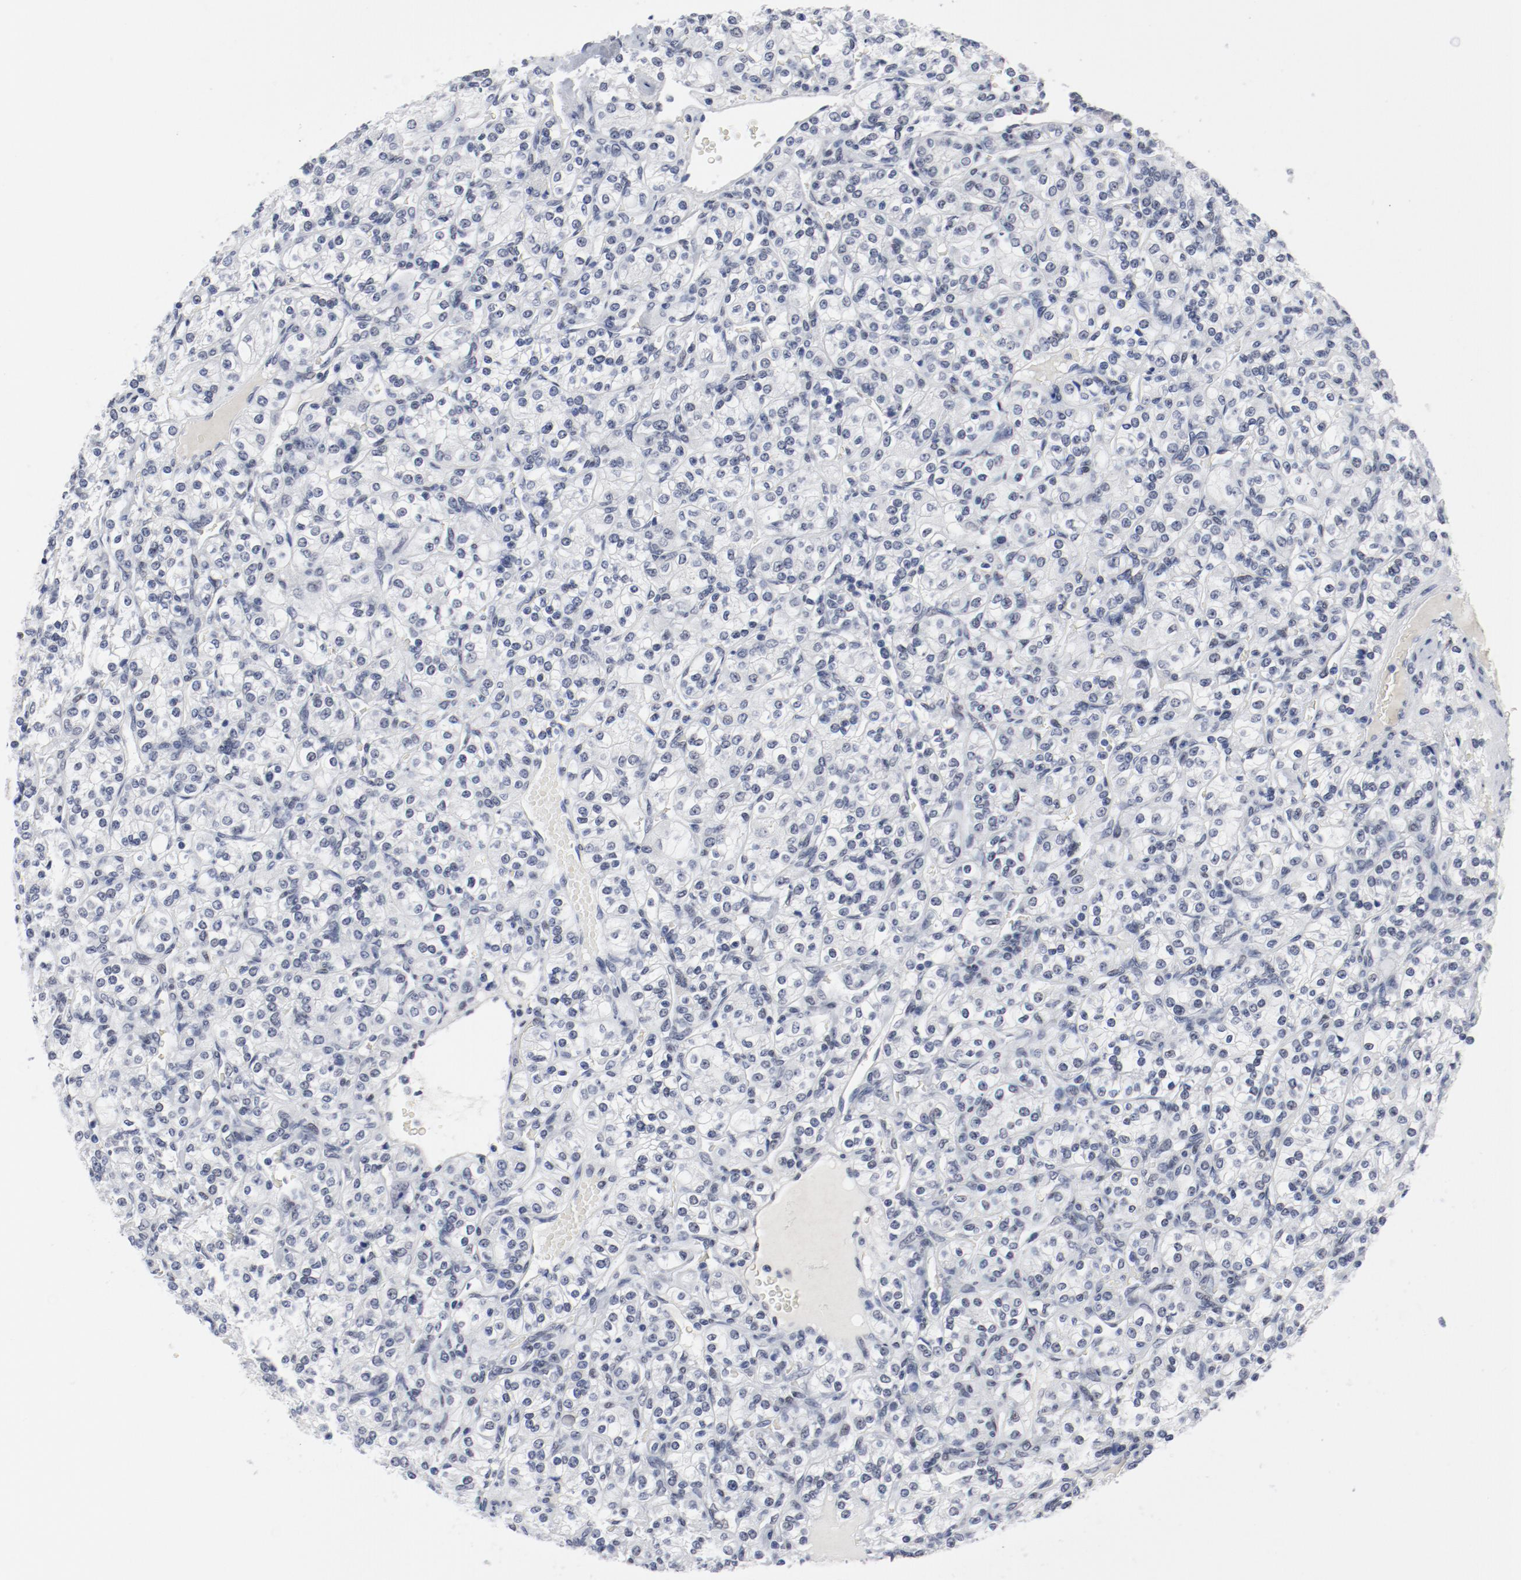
{"staining": {"intensity": "negative", "quantity": "none", "location": "none"}, "tissue": "renal cancer", "cell_type": "Tumor cells", "image_type": "cancer", "snomed": [{"axis": "morphology", "description": "Adenocarcinoma, NOS"}, {"axis": "topography", "description": "Kidney"}], "caption": "Human renal cancer stained for a protein using immunohistochemistry (IHC) displays no expression in tumor cells.", "gene": "ARNT", "patient": {"sex": "male", "age": 77}}